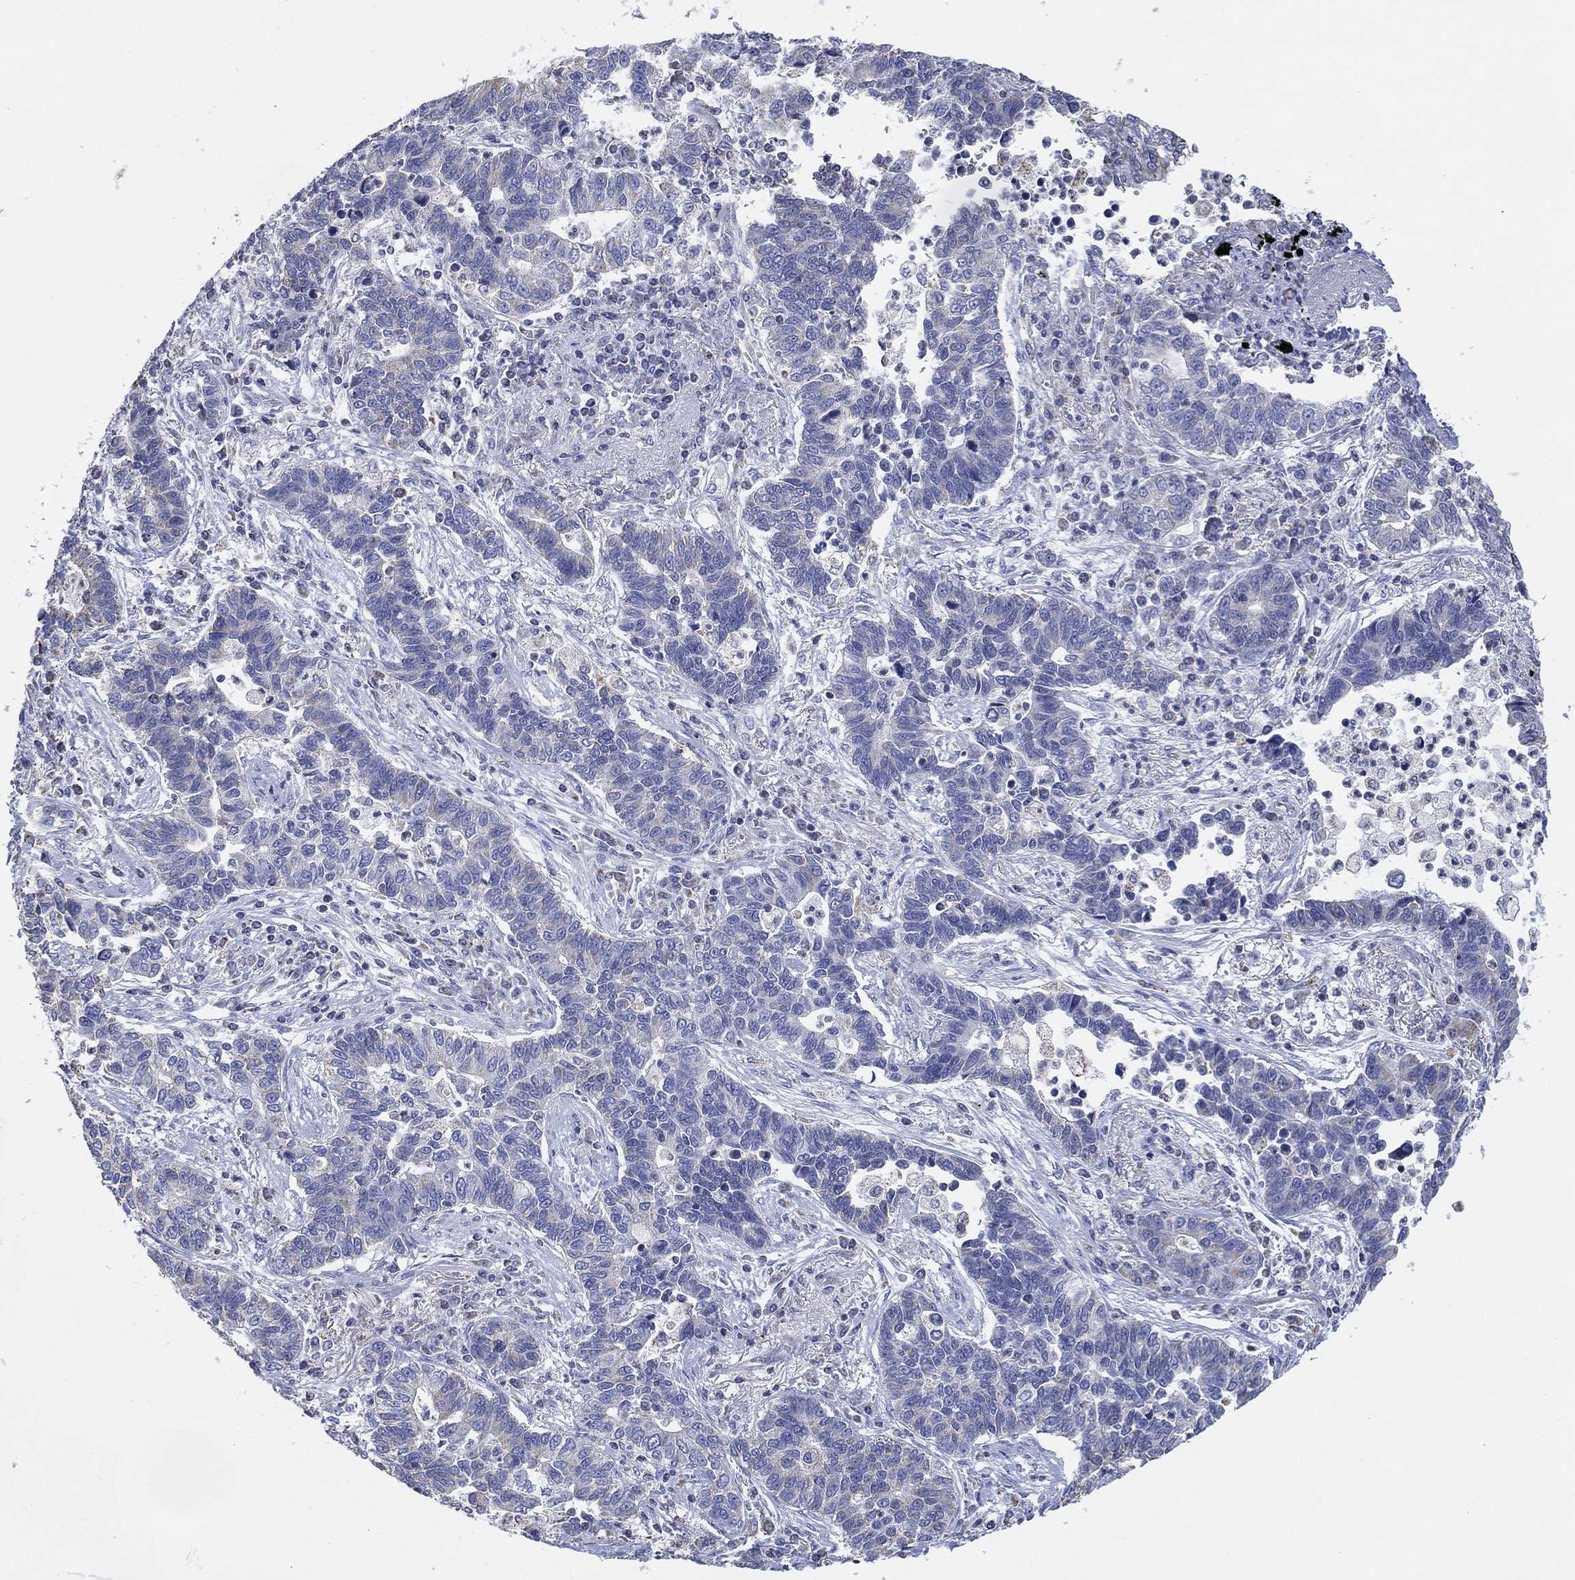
{"staining": {"intensity": "negative", "quantity": "none", "location": "none"}, "tissue": "lung cancer", "cell_type": "Tumor cells", "image_type": "cancer", "snomed": [{"axis": "morphology", "description": "Adenocarcinoma, NOS"}, {"axis": "topography", "description": "Lung"}], "caption": "There is no significant staining in tumor cells of lung cancer (adenocarcinoma).", "gene": "CFTR", "patient": {"sex": "female", "age": 57}}